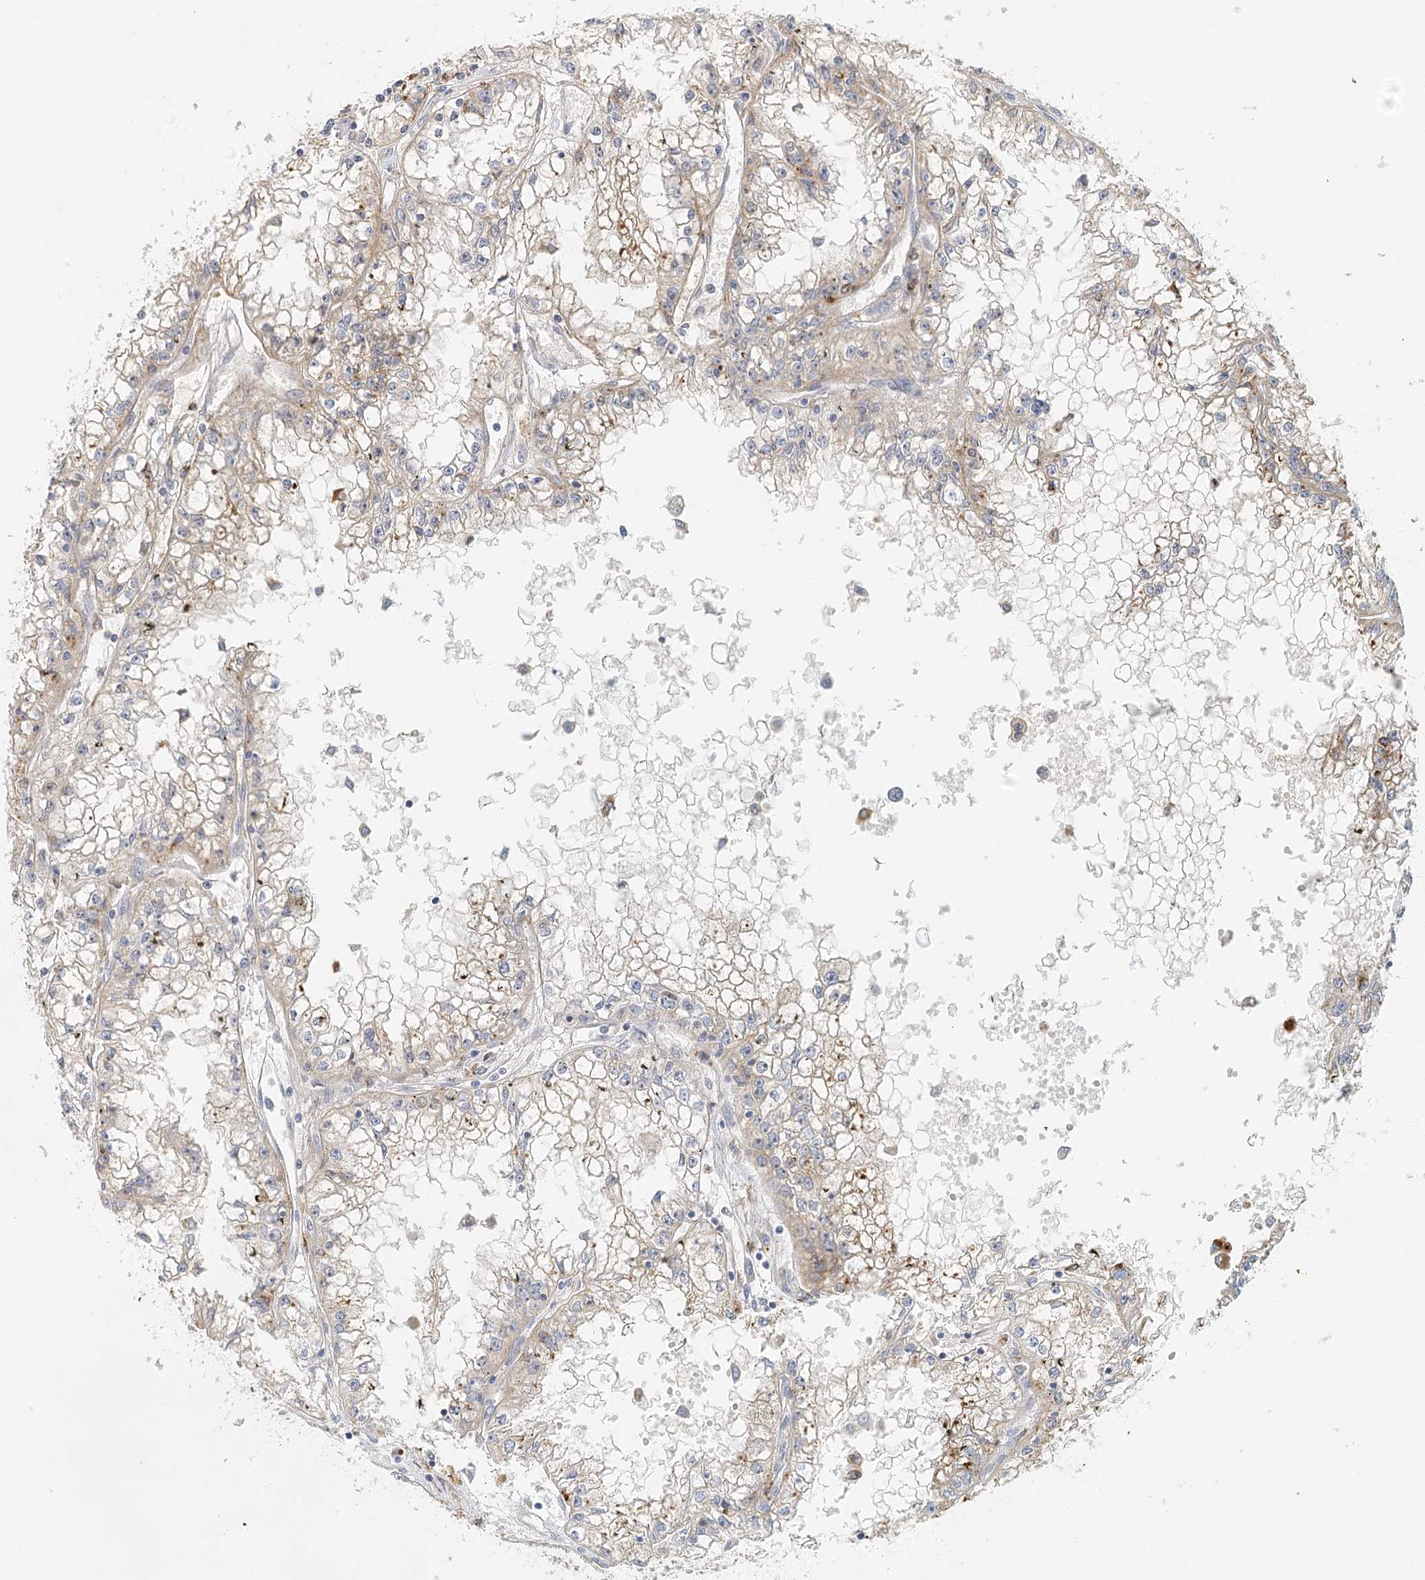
{"staining": {"intensity": "weak", "quantity": "<25%", "location": "cytoplasmic/membranous"}, "tissue": "renal cancer", "cell_type": "Tumor cells", "image_type": "cancer", "snomed": [{"axis": "morphology", "description": "Adenocarcinoma, NOS"}, {"axis": "topography", "description": "Kidney"}], "caption": "IHC of renal cancer (adenocarcinoma) shows no positivity in tumor cells.", "gene": "VSIG1", "patient": {"sex": "male", "age": 56}}